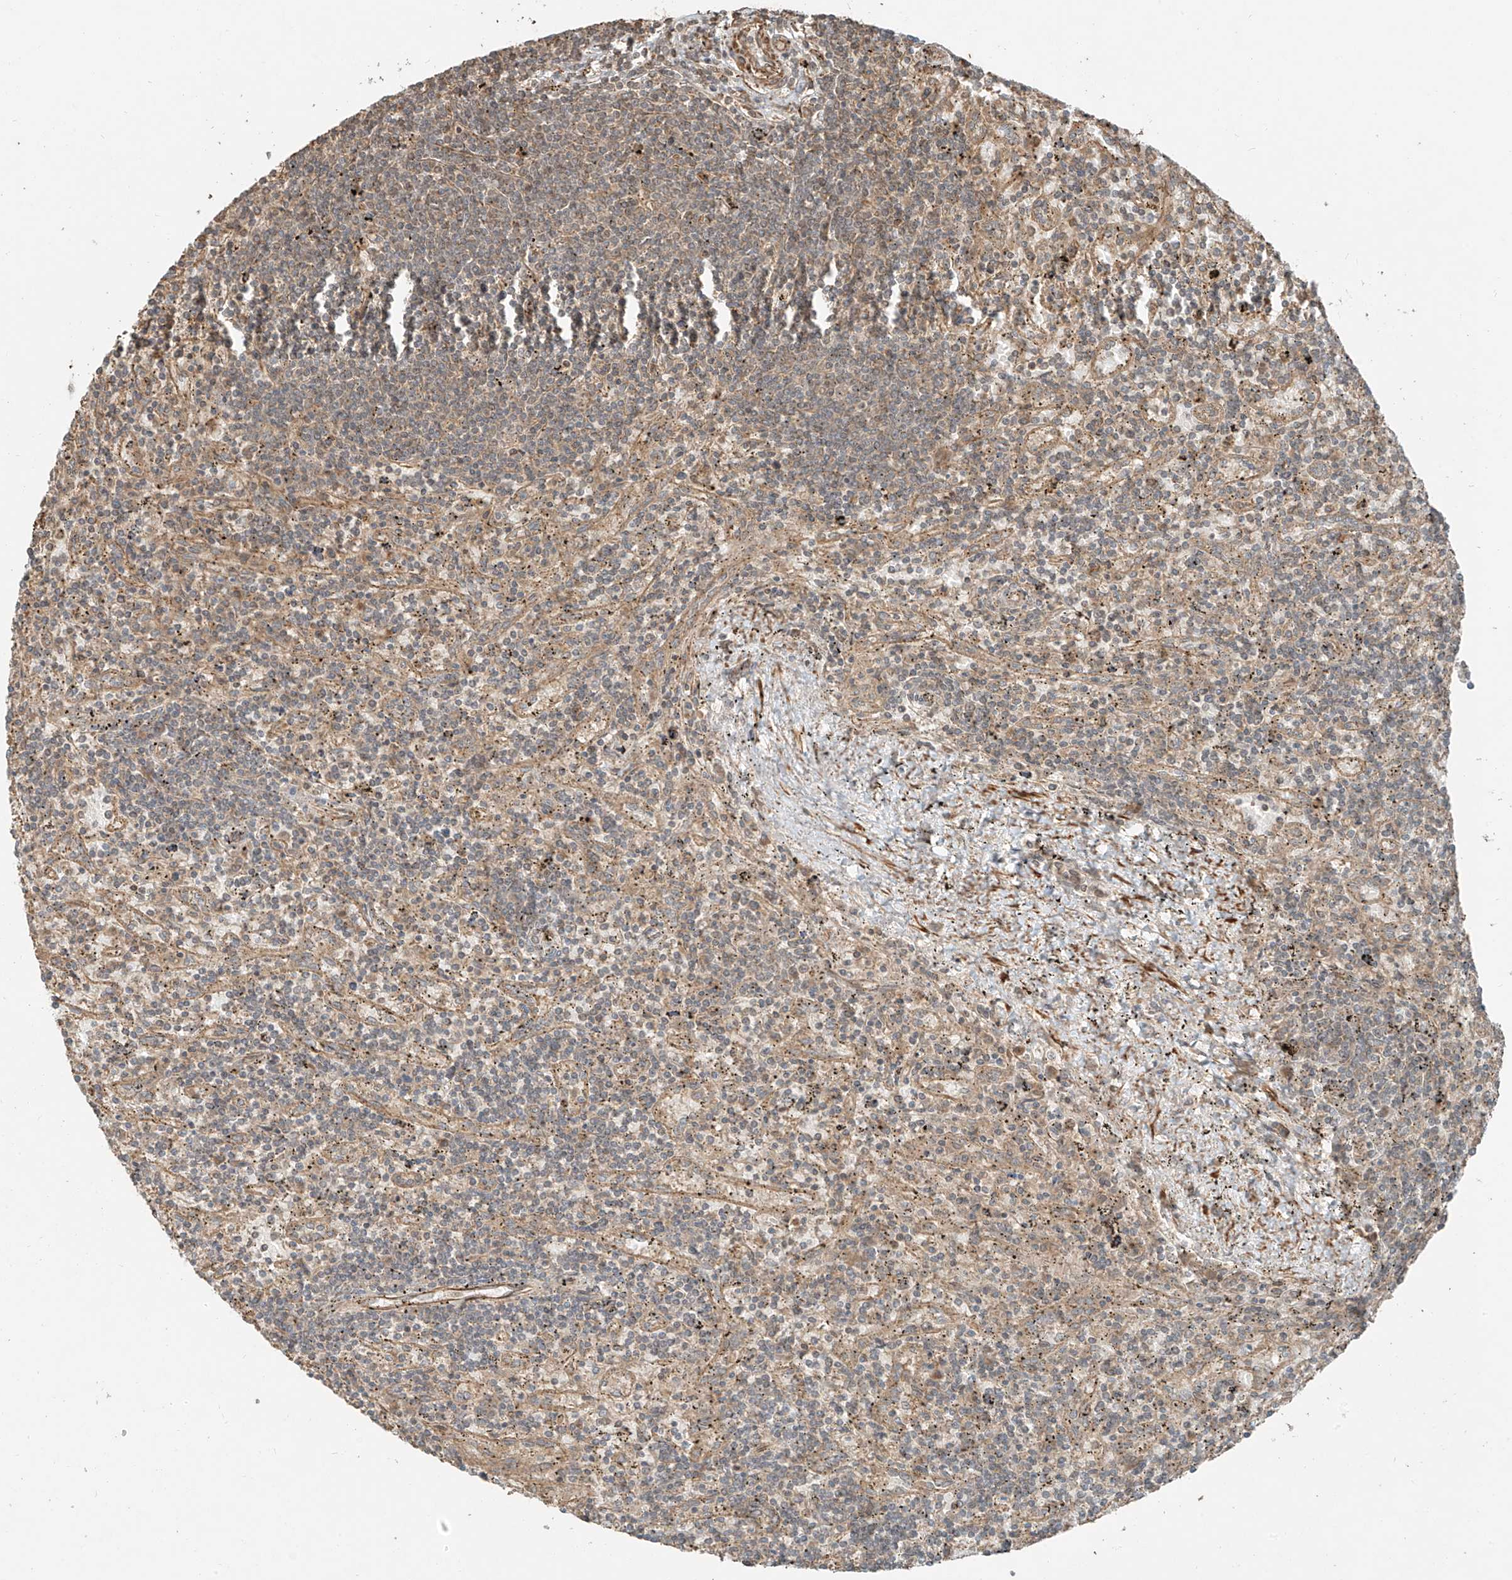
{"staining": {"intensity": "negative", "quantity": "none", "location": "none"}, "tissue": "lymphoma", "cell_type": "Tumor cells", "image_type": "cancer", "snomed": [{"axis": "morphology", "description": "Malignant lymphoma, non-Hodgkin's type, Low grade"}, {"axis": "topography", "description": "Spleen"}], "caption": "Lymphoma was stained to show a protein in brown. There is no significant positivity in tumor cells.", "gene": "ANKZF1", "patient": {"sex": "male", "age": 76}}